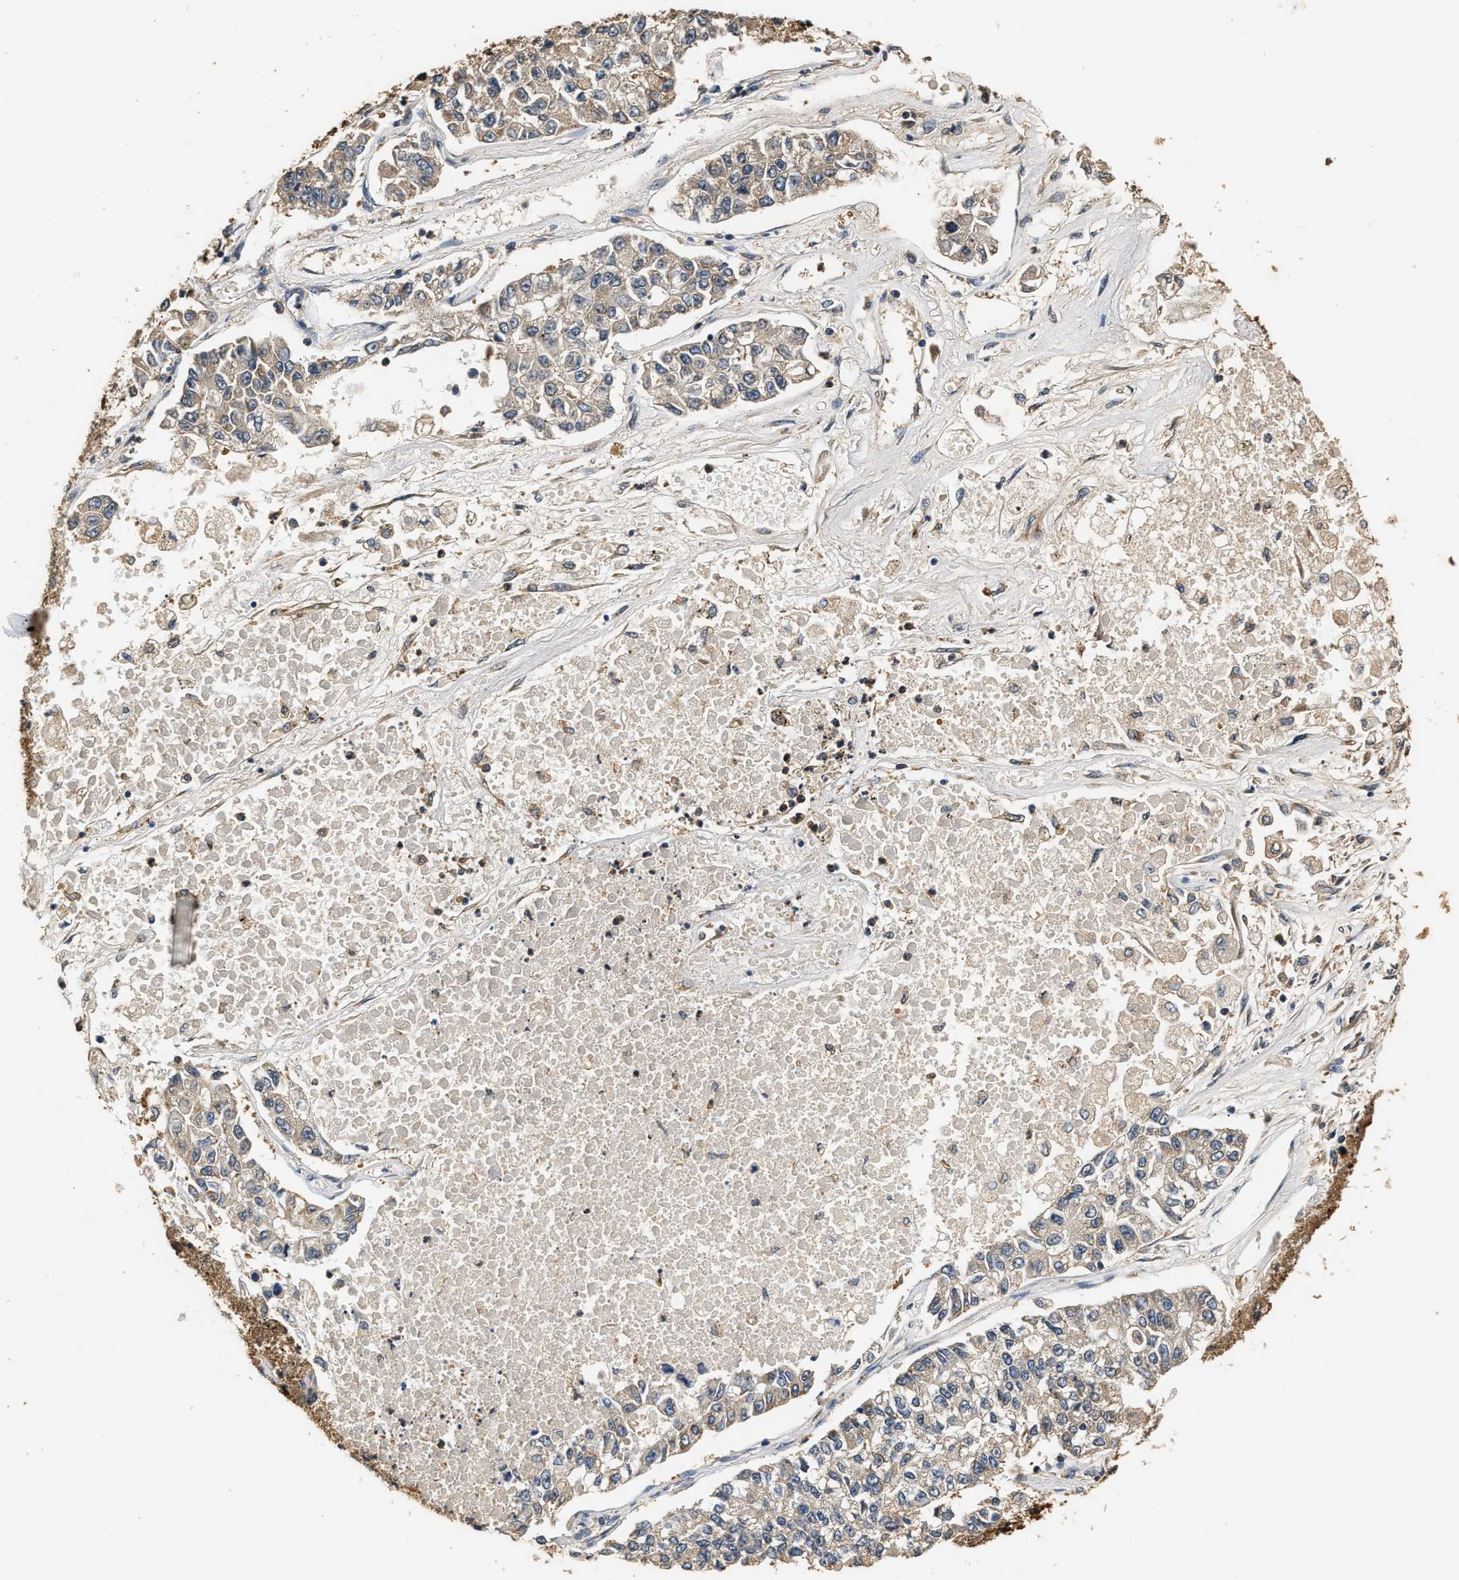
{"staining": {"intensity": "weak", "quantity": ">75%", "location": "cytoplasmic/membranous"}, "tissue": "lung cancer", "cell_type": "Tumor cells", "image_type": "cancer", "snomed": [{"axis": "morphology", "description": "Adenocarcinoma, NOS"}, {"axis": "topography", "description": "Lung"}], "caption": "The photomicrograph exhibits immunohistochemical staining of lung cancer. There is weak cytoplasmic/membranous expression is seen in approximately >75% of tumor cells.", "gene": "GPI", "patient": {"sex": "male", "age": 49}}